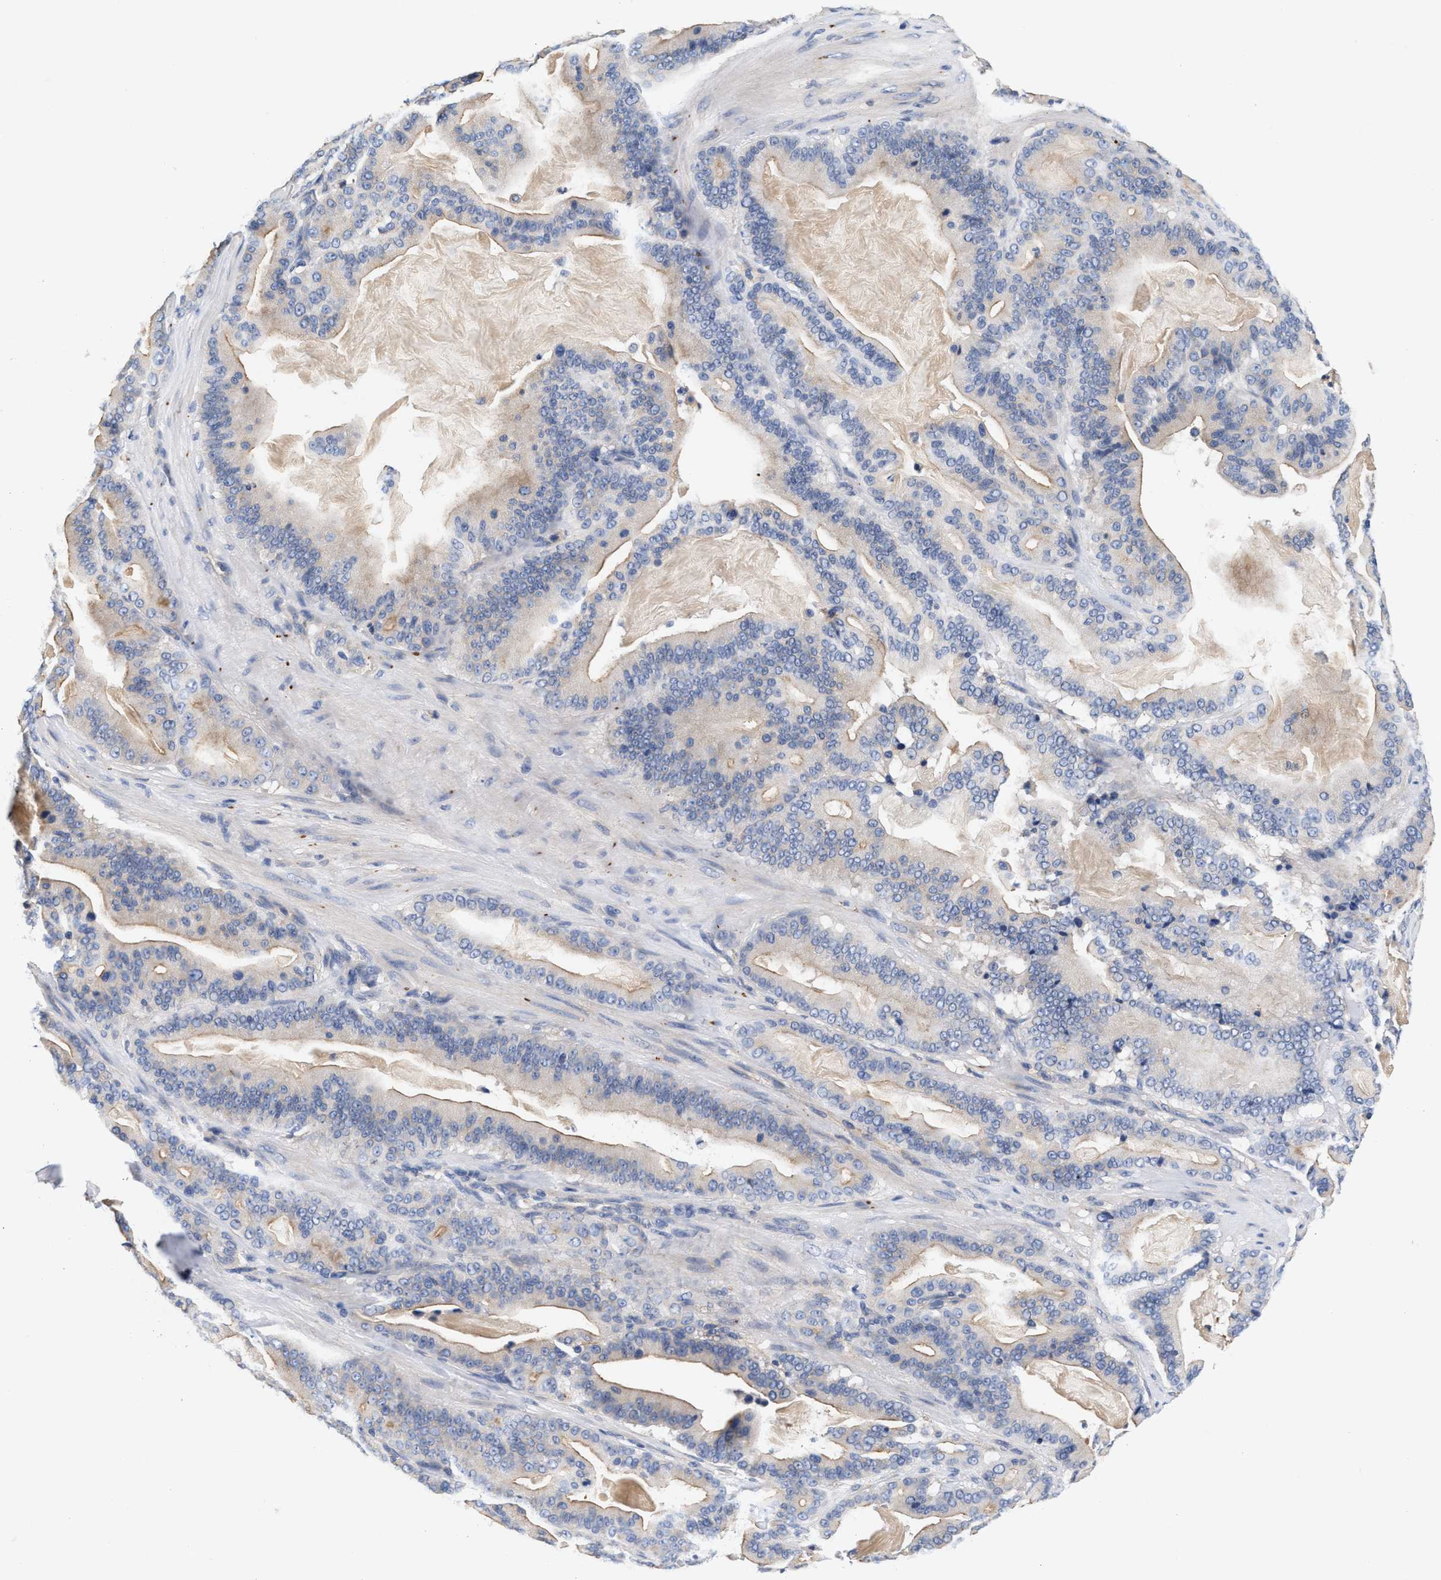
{"staining": {"intensity": "weak", "quantity": ">75%", "location": "cytoplasmic/membranous"}, "tissue": "pancreatic cancer", "cell_type": "Tumor cells", "image_type": "cancer", "snomed": [{"axis": "morphology", "description": "Adenocarcinoma, NOS"}, {"axis": "topography", "description": "Pancreas"}], "caption": "This is a photomicrograph of immunohistochemistry (IHC) staining of pancreatic adenocarcinoma, which shows weak staining in the cytoplasmic/membranous of tumor cells.", "gene": "GNAI3", "patient": {"sex": "male", "age": 63}}